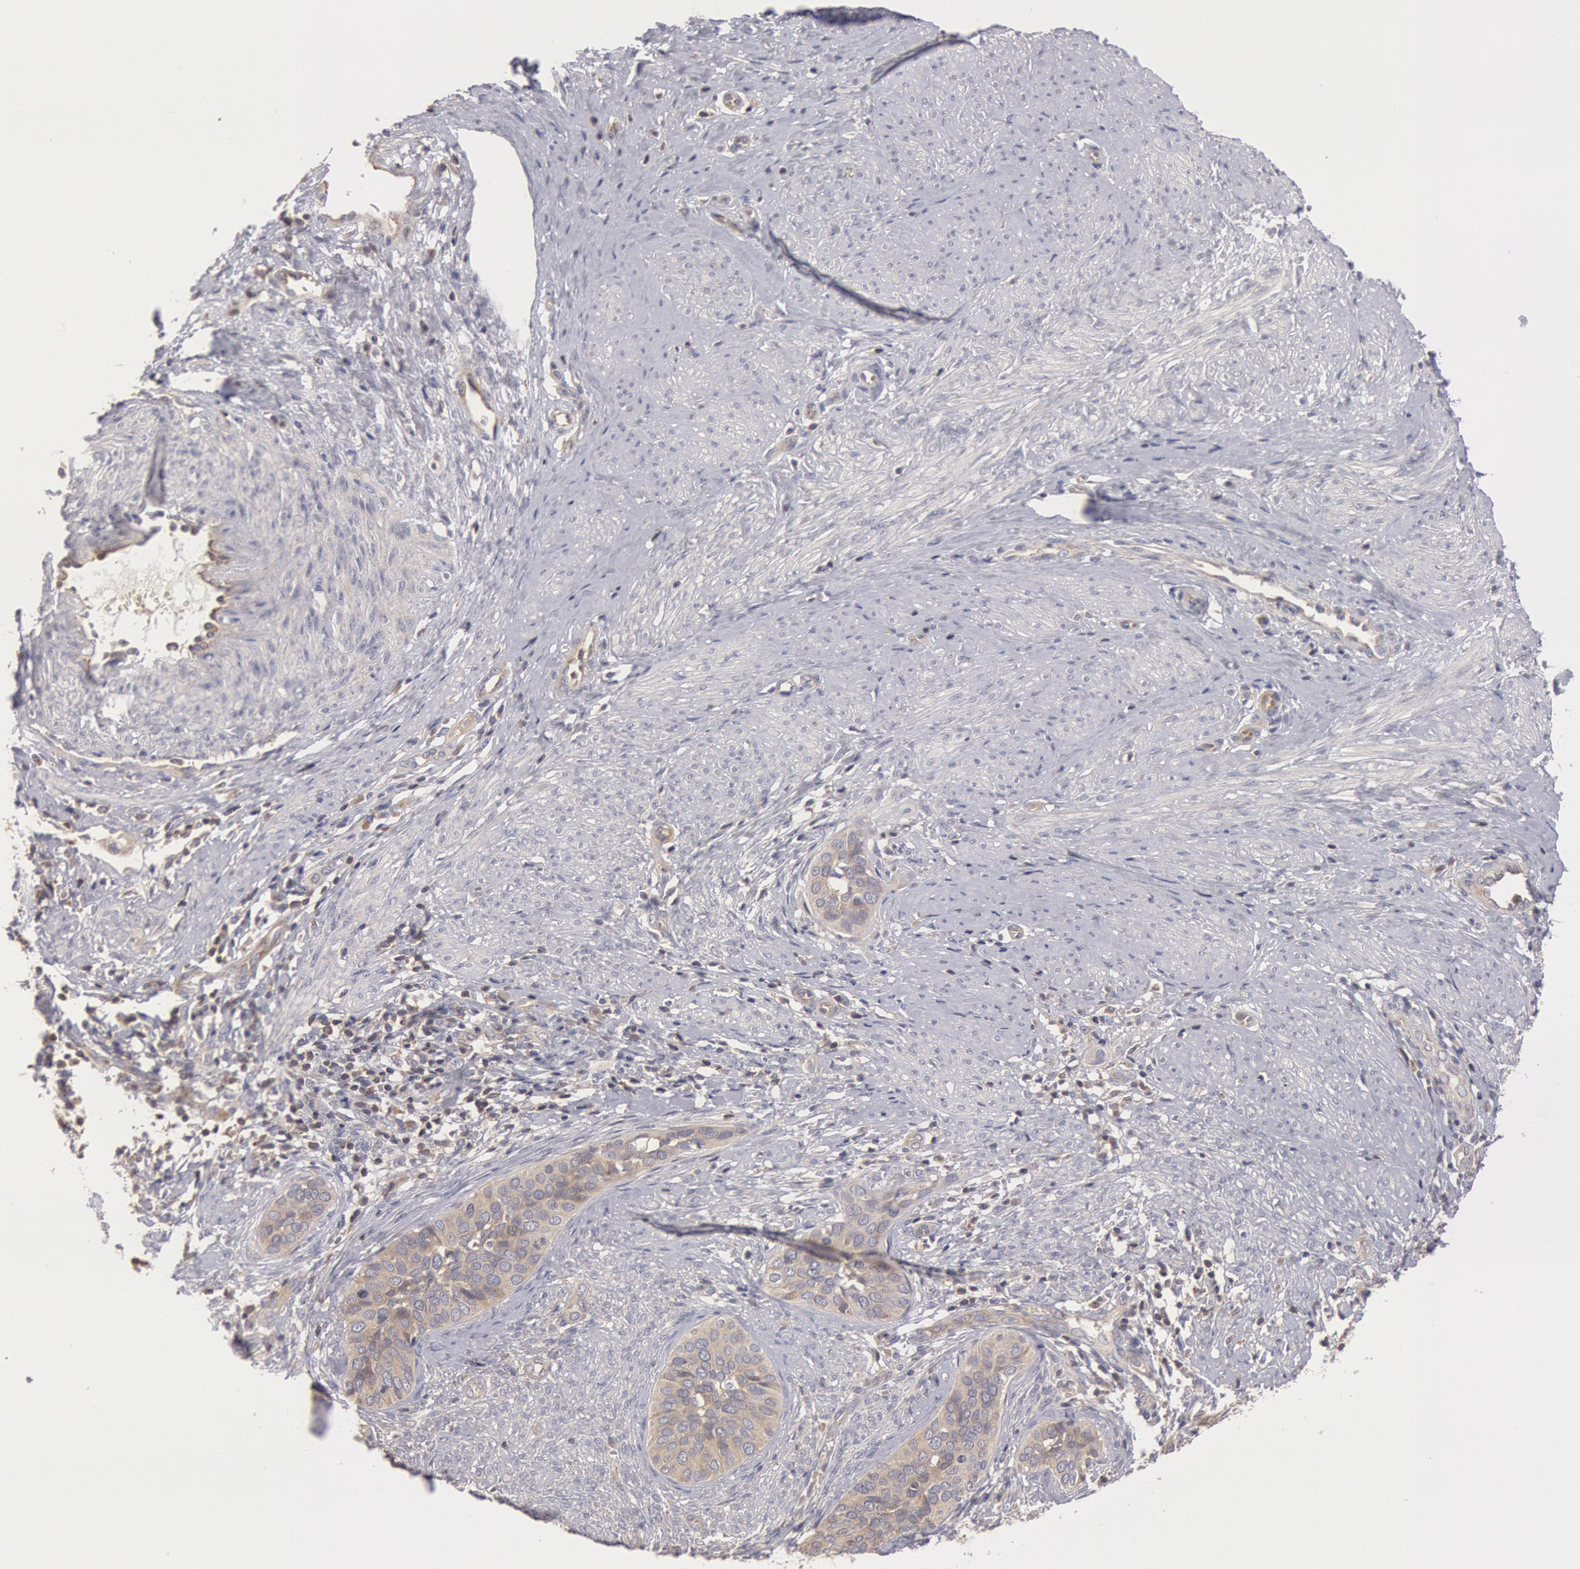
{"staining": {"intensity": "weak", "quantity": ">75%", "location": "cytoplasmic/membranous"}, "tissue": "cervical cancer", "cell_type": "Tumor cells", "image_type": "cancer", "snomed": [{"axis": "morphology", "description": "Squamous cell carcinoma, NOS"}, {"axis": "topography", "description": "Cervix"}], "caption": "Cervical cancer stained with immunohistochemistry reveals weak cytoplasmic/membranous positivity in about >75% of tumor cells. (Brightfield microscopy of DAB IHC at high magnification).", "gene": "PIK3R1", "patient": {"sex": "female", "age": 31}}